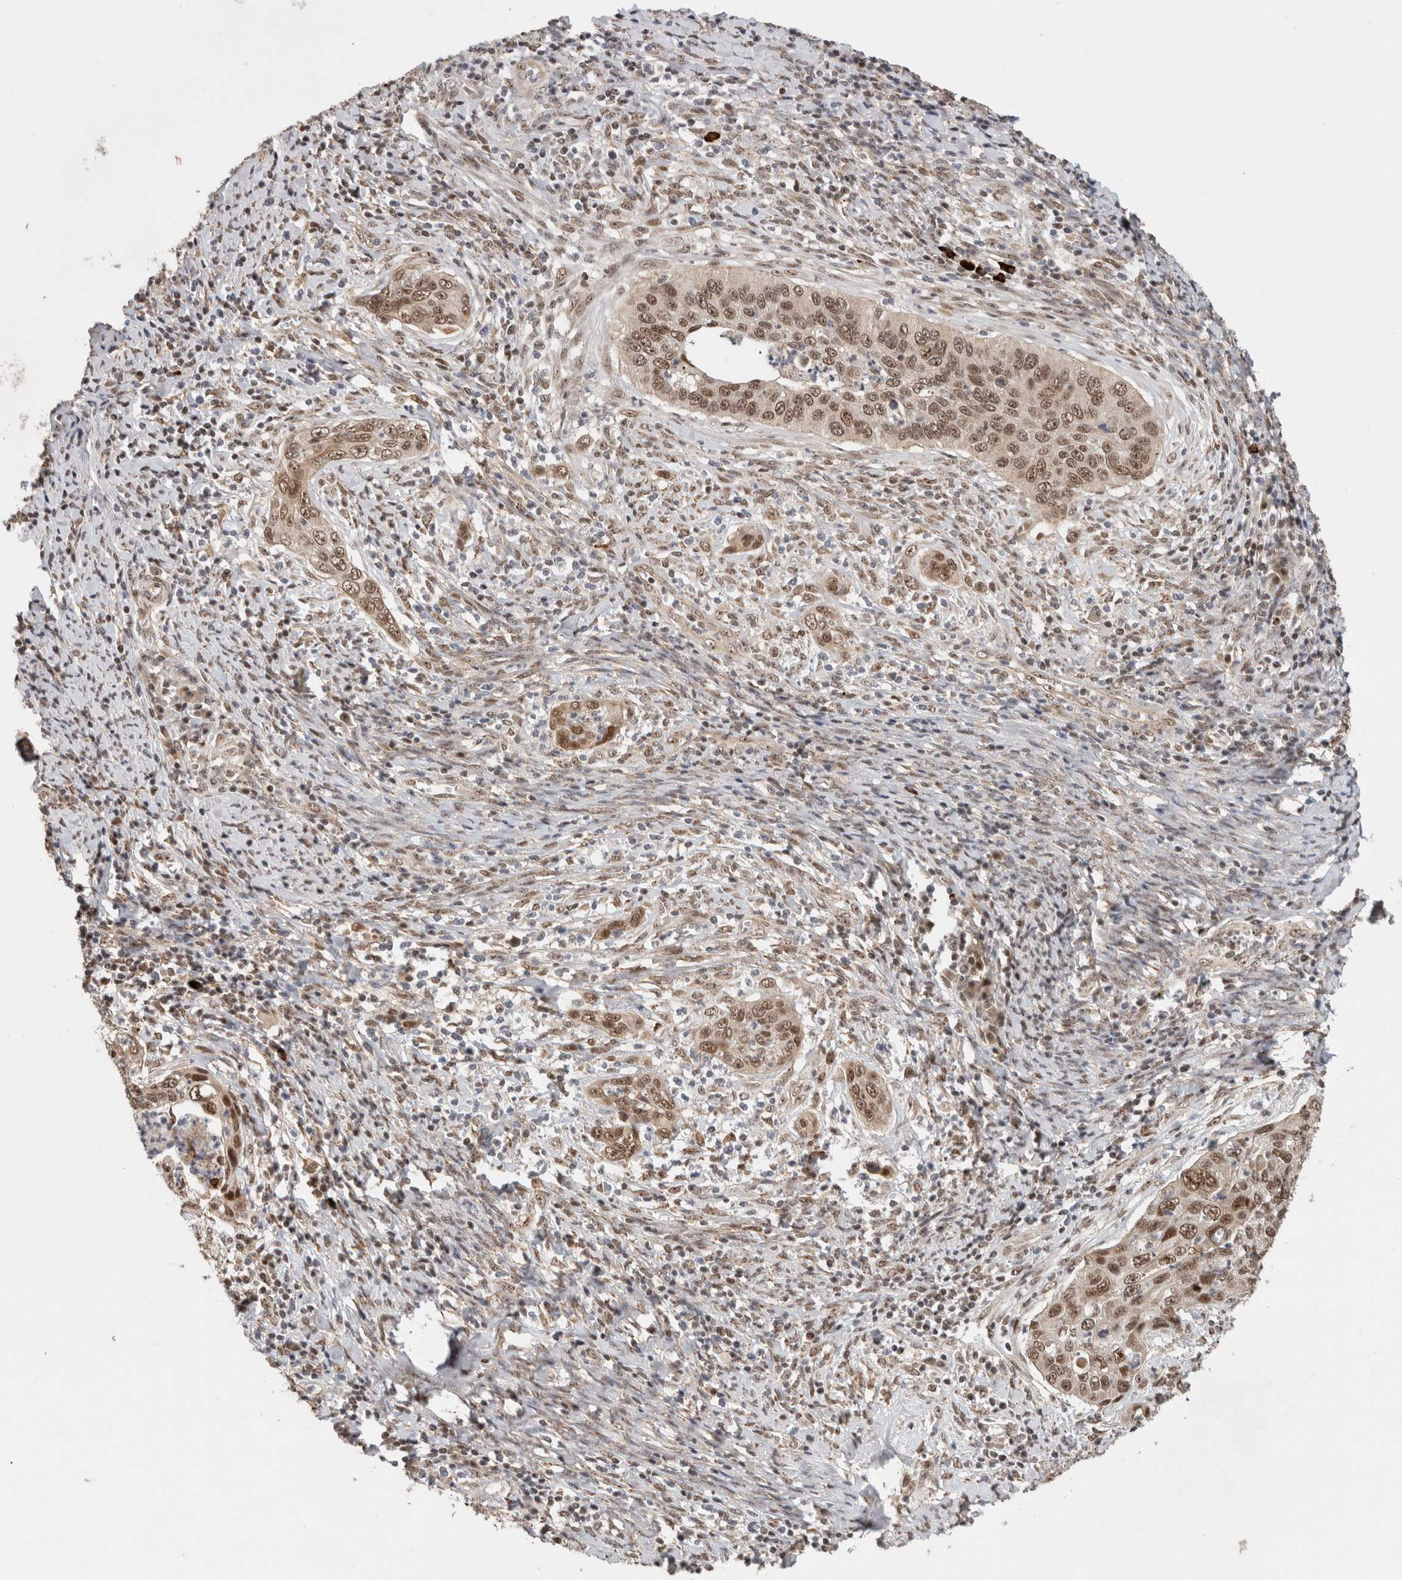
{"staining": {"intensity": "moderate", "quantity": ">75%", "location": "nuclear"}, "tissue": "cervical cancer", "cell_type": "Tumor cells", "image_type": "cancer", "snomed": [{"axis": "morphology", "description": "Squamous cell carcinoma, NOS"}, {"axis": "topography", "description": "Cervix"}], "caption": "Immunohistochemistry image of cervical squamous cell carcinoma stained for a protein (brown), which reveals medium levels of moderate nuclear positivity in about >75% of tumor cells.", "gene": "MPHOSPH6", "patient": {"sex": "female", "age": 53}}